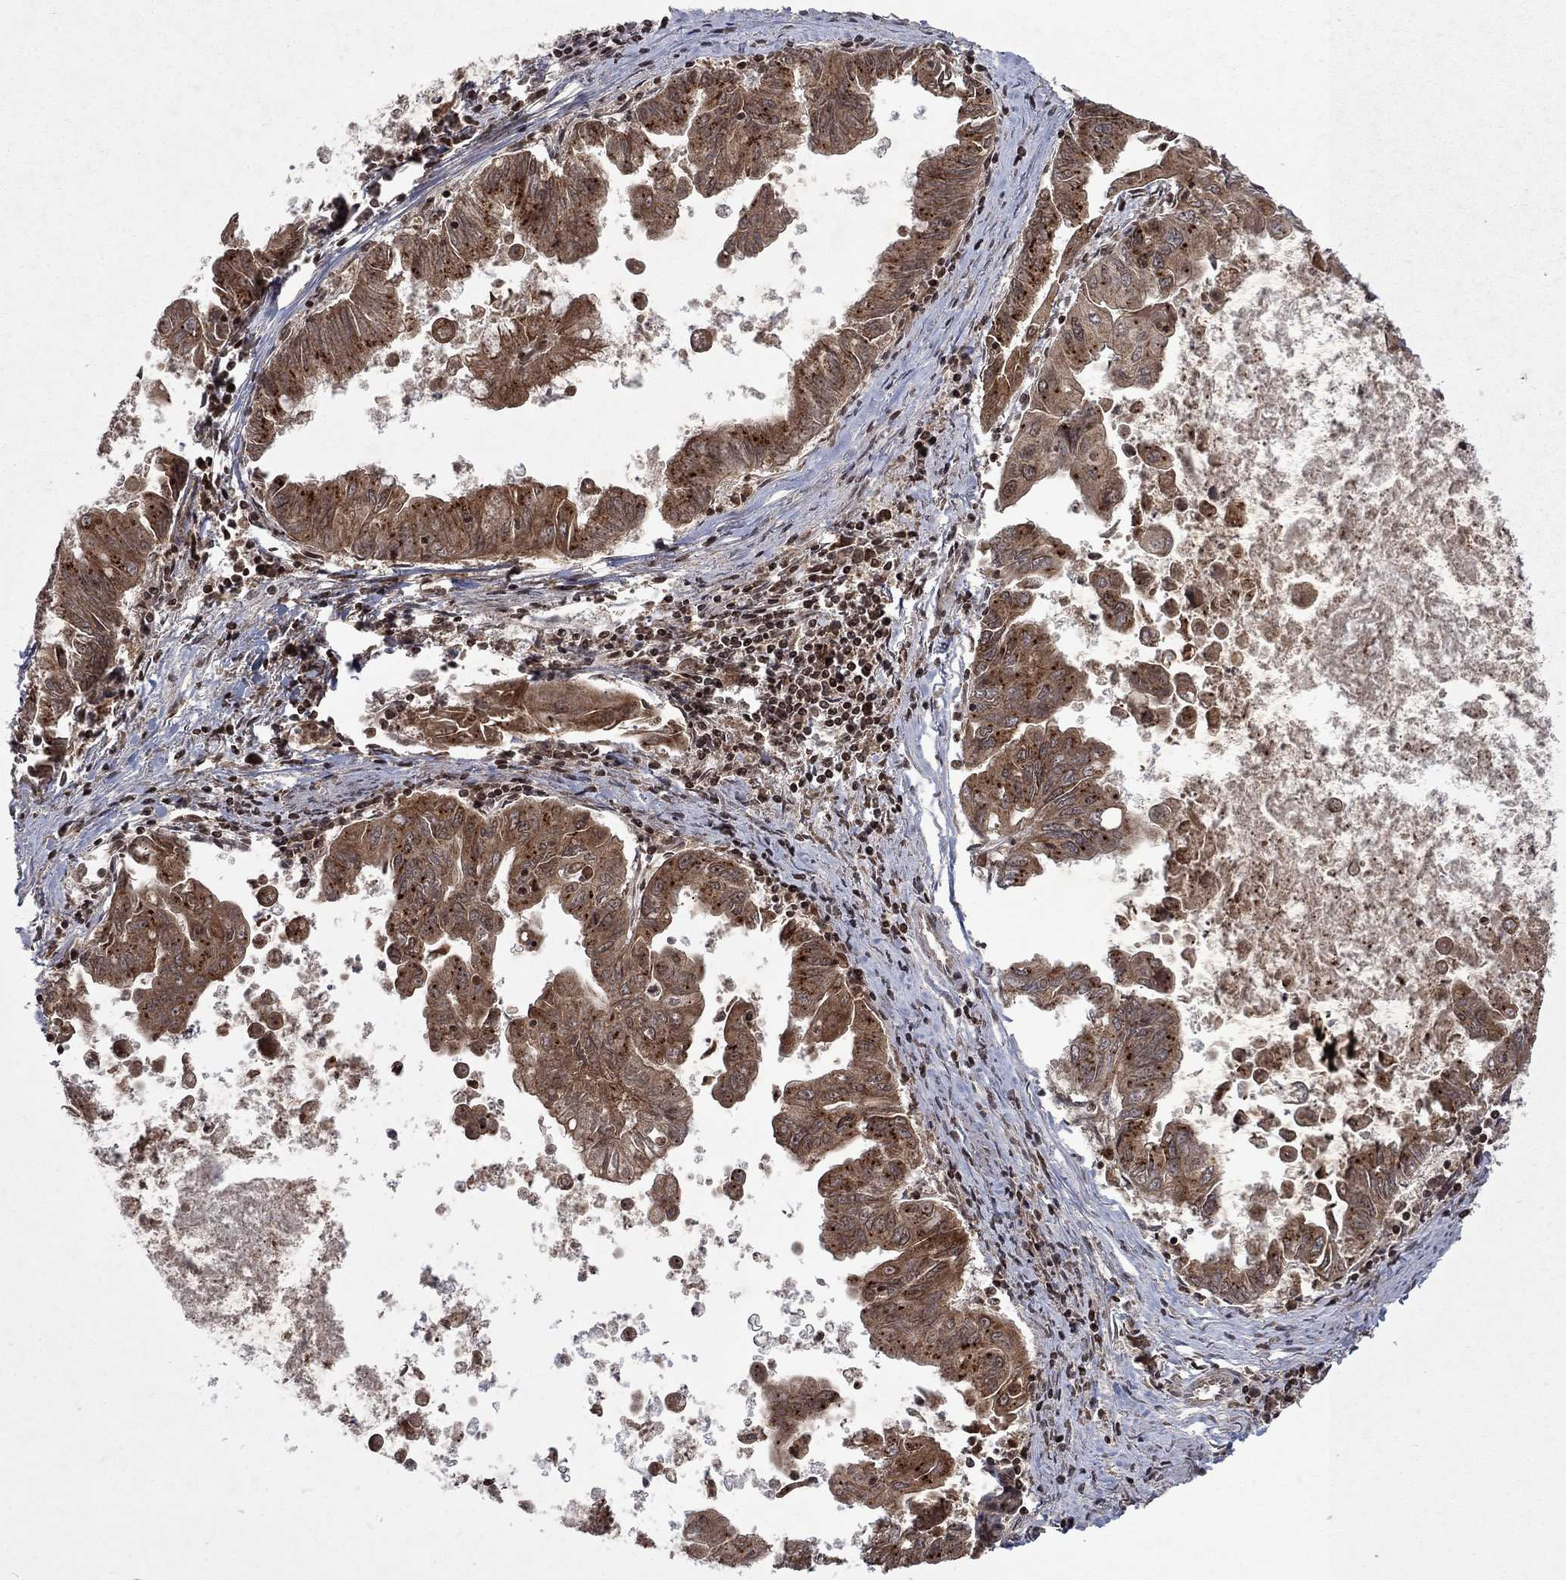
{"staining": {"intensity": "moderate", "quantity": ">75%", "location": "cytoplasmic/membranous"}, "tissue": "stomach cancer", "cell_type": "Tumor cells", "image_type": "cancer", "snomed": [{"axis": "morphology", "description": "Adenocarcinoma, NOS"}, {"axis": "topography", "description": "Stomach, upper"}], "caption": "This photomicrograph reveals immunohistochemistry staining of stomach cancer, with medium moderate cytoplasmic/membranous expression in approximately >75% of tumor cells.", "gene": "TMEM33", "patient": {"sex": "male", "age": 80}}